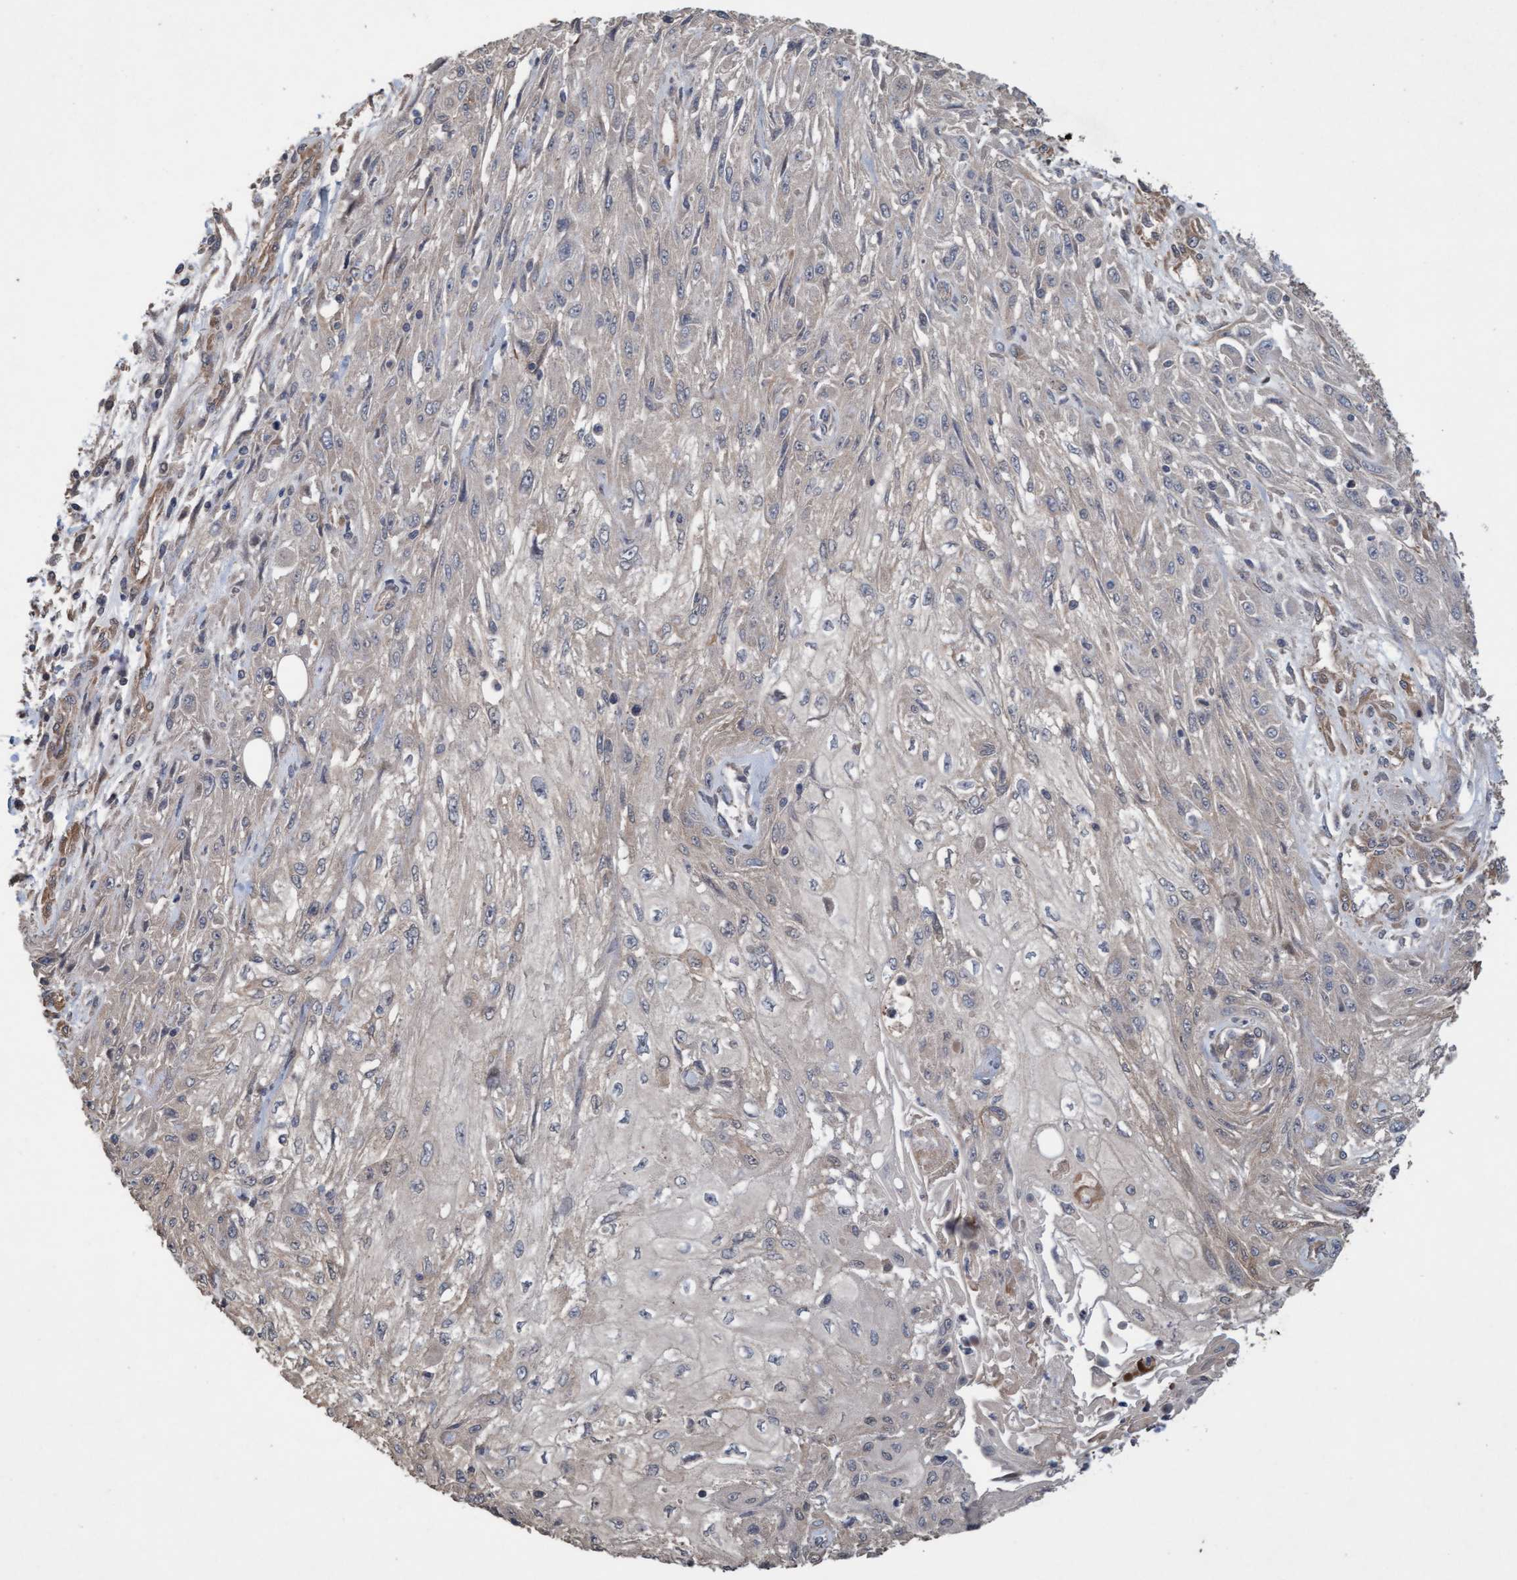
{"staining": {"intensity": "negative", "quantity": "none", "location": "none"}, "tissue": "skin cancer", "cell_type": "Tumor cells", "image_type": "cancer", "snomed": [{"axis": "morphology", "description": "Squamous cell carcinoma, NOS"}, {"axis": "morphology", "description": "Squamous cell carcinoma, metastatic, NOS"}, {"axis": "topography", "description": "Skin"}, {"axis": "topography", "description": "Lymph node"}], "caption": "Skin metastatic squamous cell carcinoma was stained to show a protein in brown. There is no significant staining in tumor cells.", "gene": "CDC42EP4", "patient": {"sex": "male", "age": 75}}